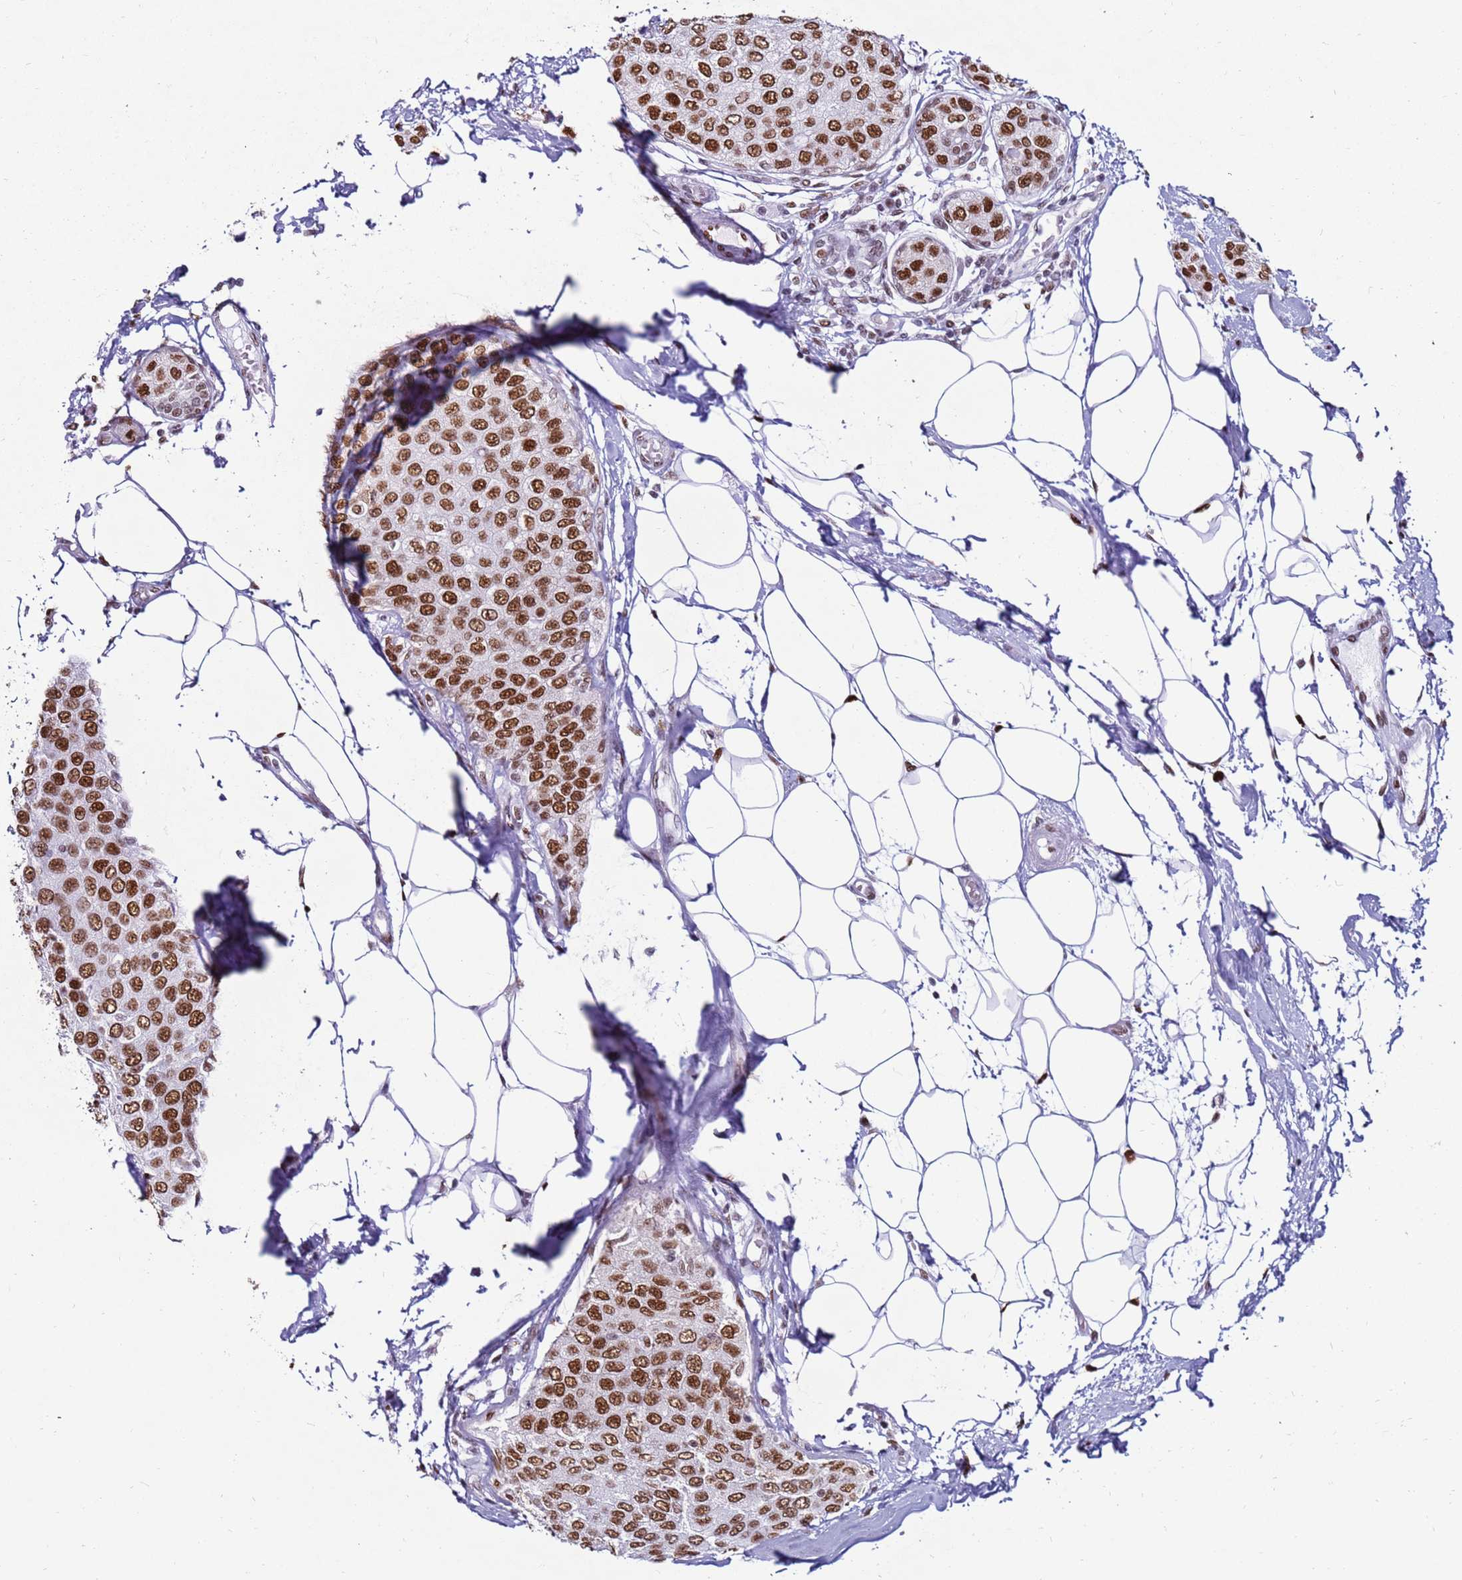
{"staining": {"intensity": "strong", "quantity": ">75%", "location": "nuclear"}, "tissue": "breast cancer", "cell_type": "Tumor cells", "image_type": "cancer", "snomed": [{"axis": "morphology", "description": "Duct carcinoma"}, {"axis": "topography", "description": "Breast"}], "caption": "Tumor cells reveal high levels of strong nuclear expression in about >75% of cells in human breast invasive ductal carcinoma. Nuclei are stained in blue.", "gene": "KPNA4", "patient": {"sex": "female", "age": 72}}